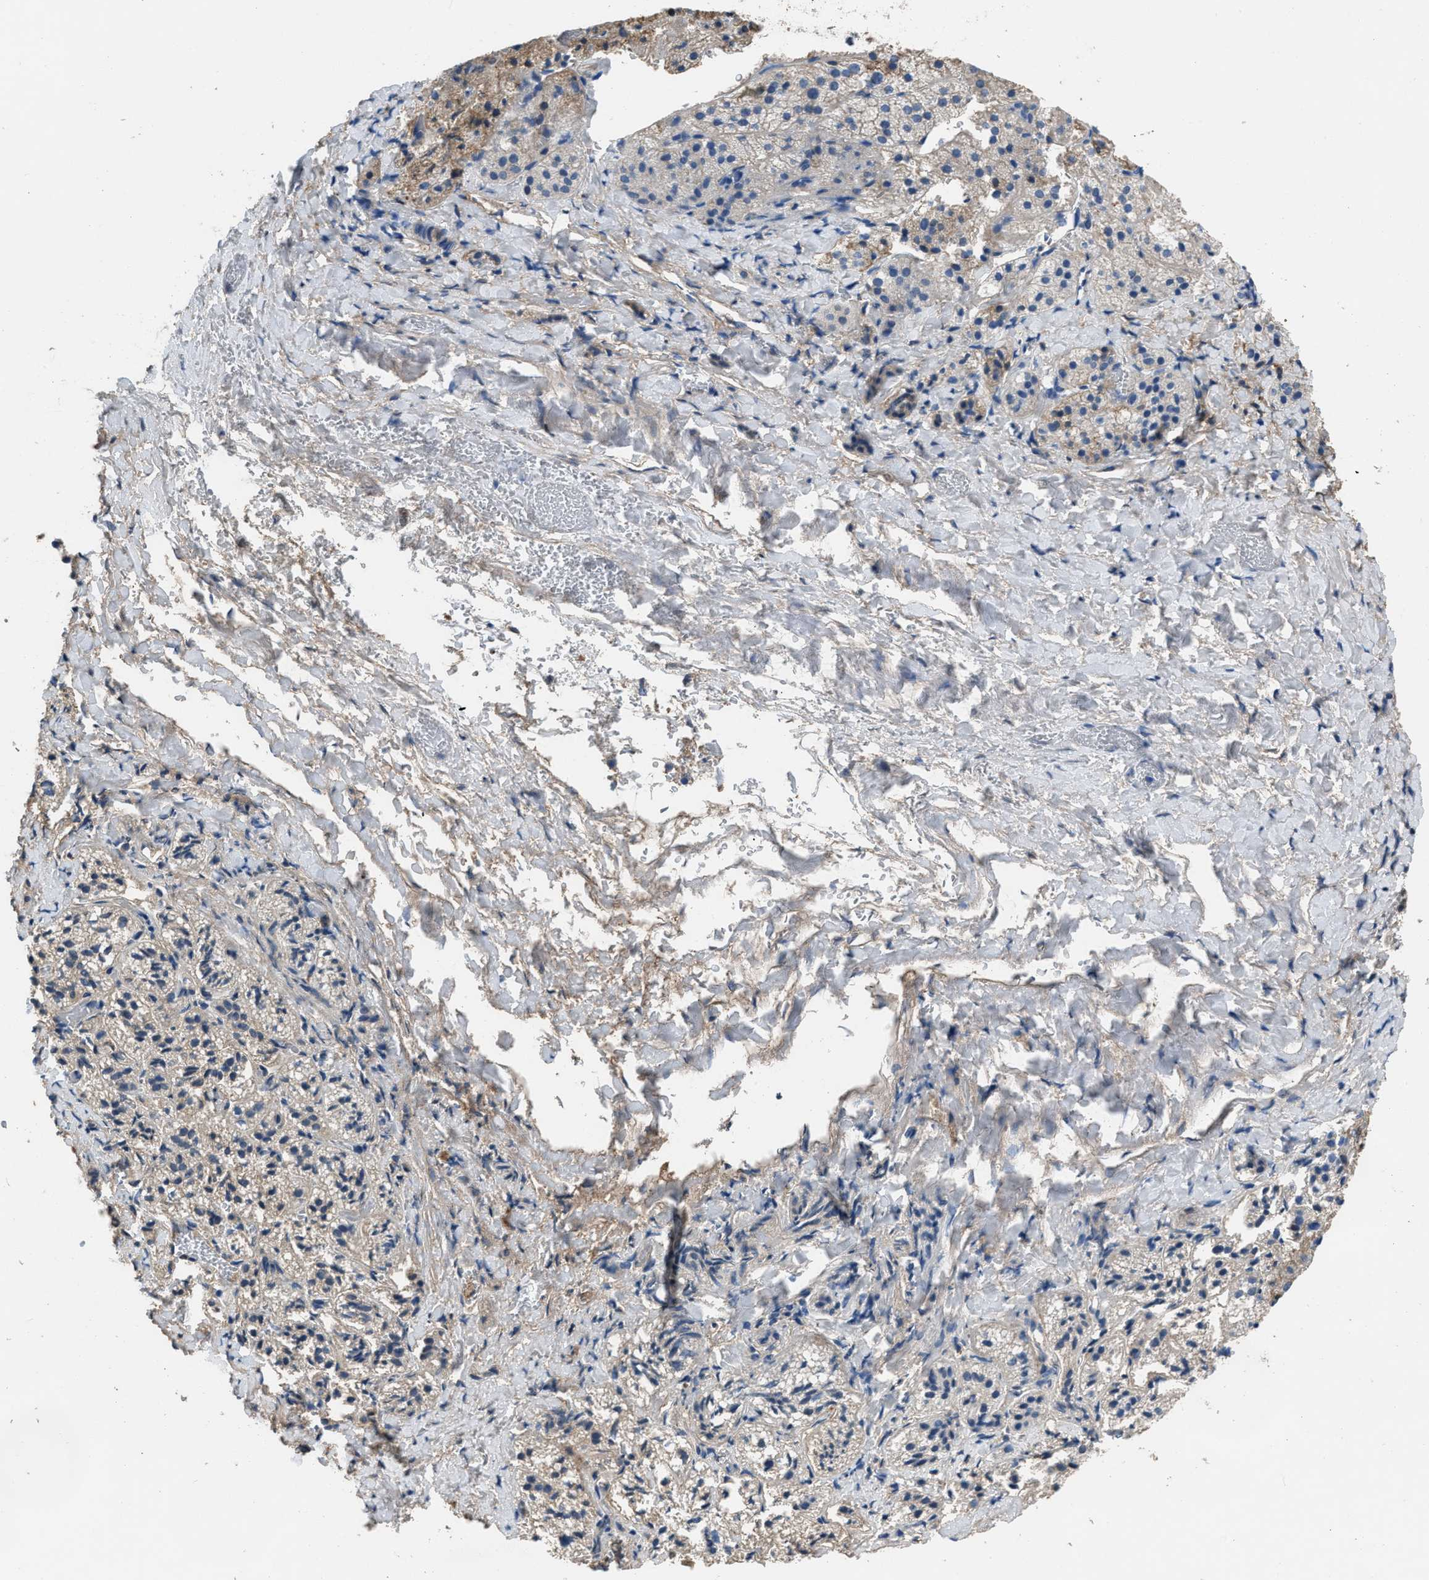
{"staining": {"intensity": "weak", "quantity": "<25%", "location": "cytoplasmic/membranous"}, "tissue": "adrenal gland", "cell_type": "Glandular cells", "image_type": "normal", "snomed": [{"axis": "morphology", "description": "Normal tissue, NOS"}, {"axis": "topography", "description": "Adrenal gland"}], "caption": "This is a histopathology image of immunohistochemistry staining of normal adrenal gland, which shows no expression in glandular cells. (DAB (3,3'-diaminobenzidine) immunohistochemistry visualized using brightfield microscopy, high magnification).", "gene": "STC1", "patient": {"sex": "female", "age": 44}}